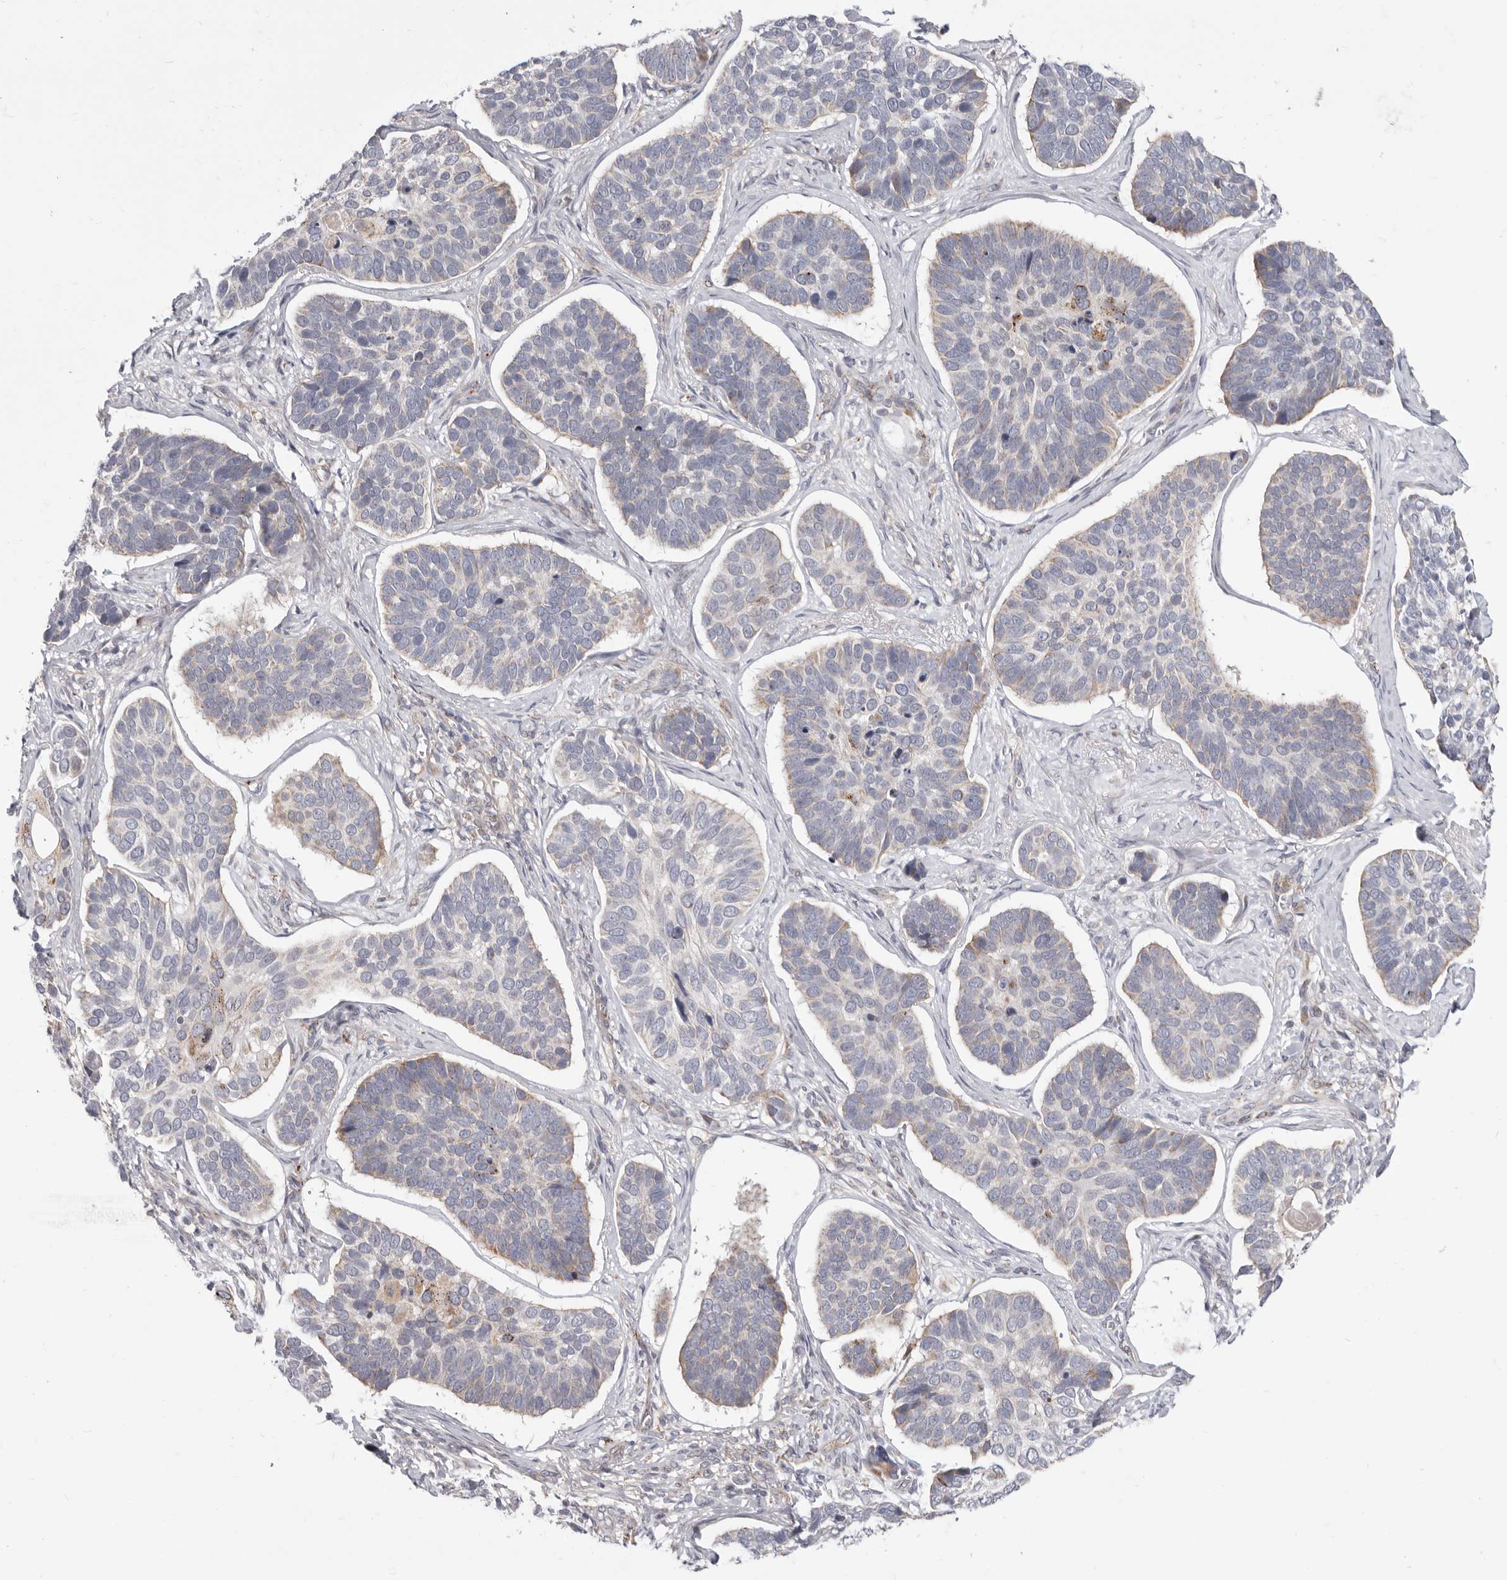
{"staining": {"intensity": "weak", "quantity": "<25%", "location": "cytoplasmic/membranous"}, "tissue": "skin cancer", "cell_type": "Tumor cells", "image_type": "cancer", "snomed": [{"axis": "morphology", "description": "Basal cell carcinoma"}, {"axis": "topography", "description": "Skin"}], "caption": "Immunohistochemistry (IHC) photomicrograph of human skin basal cell carcinoma stained for a protein (brown), which shows no staining in tumor cells.", "gene": "TOR3A", "patient": {"sex": "male", "age": 62}}